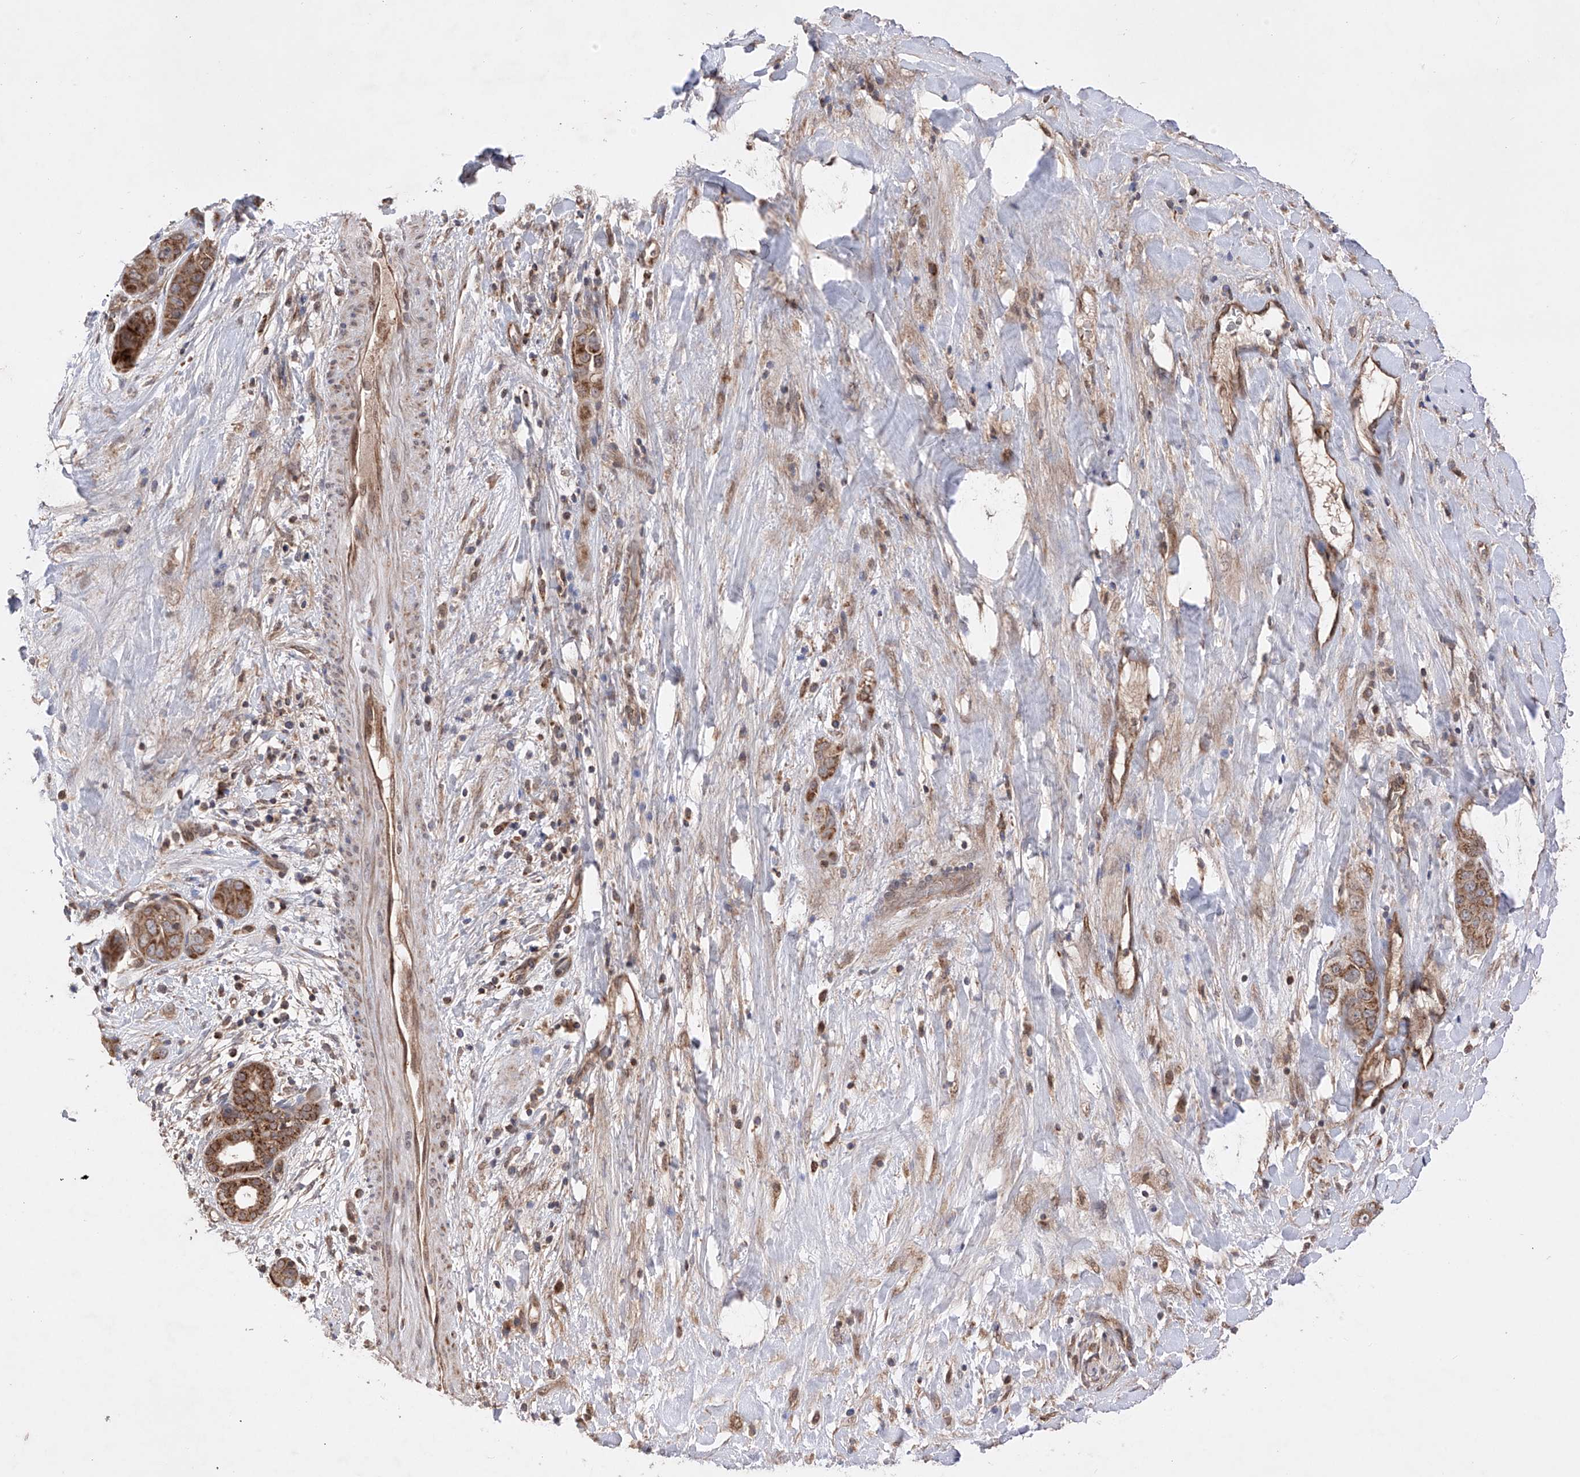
{"staining": {"intensity": "moderate", "quantity": ">75%", "location": "cytoplasmic/membranous"}, "tissue": "liver cancer", "cell_type": "Tumor cells", "image_type": "cancer", "snomed": [{"axis": "morphology", "description": "Cholangiocarcinoma"}, {"axis": "topography", "description": "Liver"}], "caption": "Liver cancer (cholangiocarcinoma) tissue exhibits moderate cytoplasmic/membranous positivity in about >75% of tumor cells", "gene": "SDHAF4", "patient": {"sex": "female", "age": 52}}